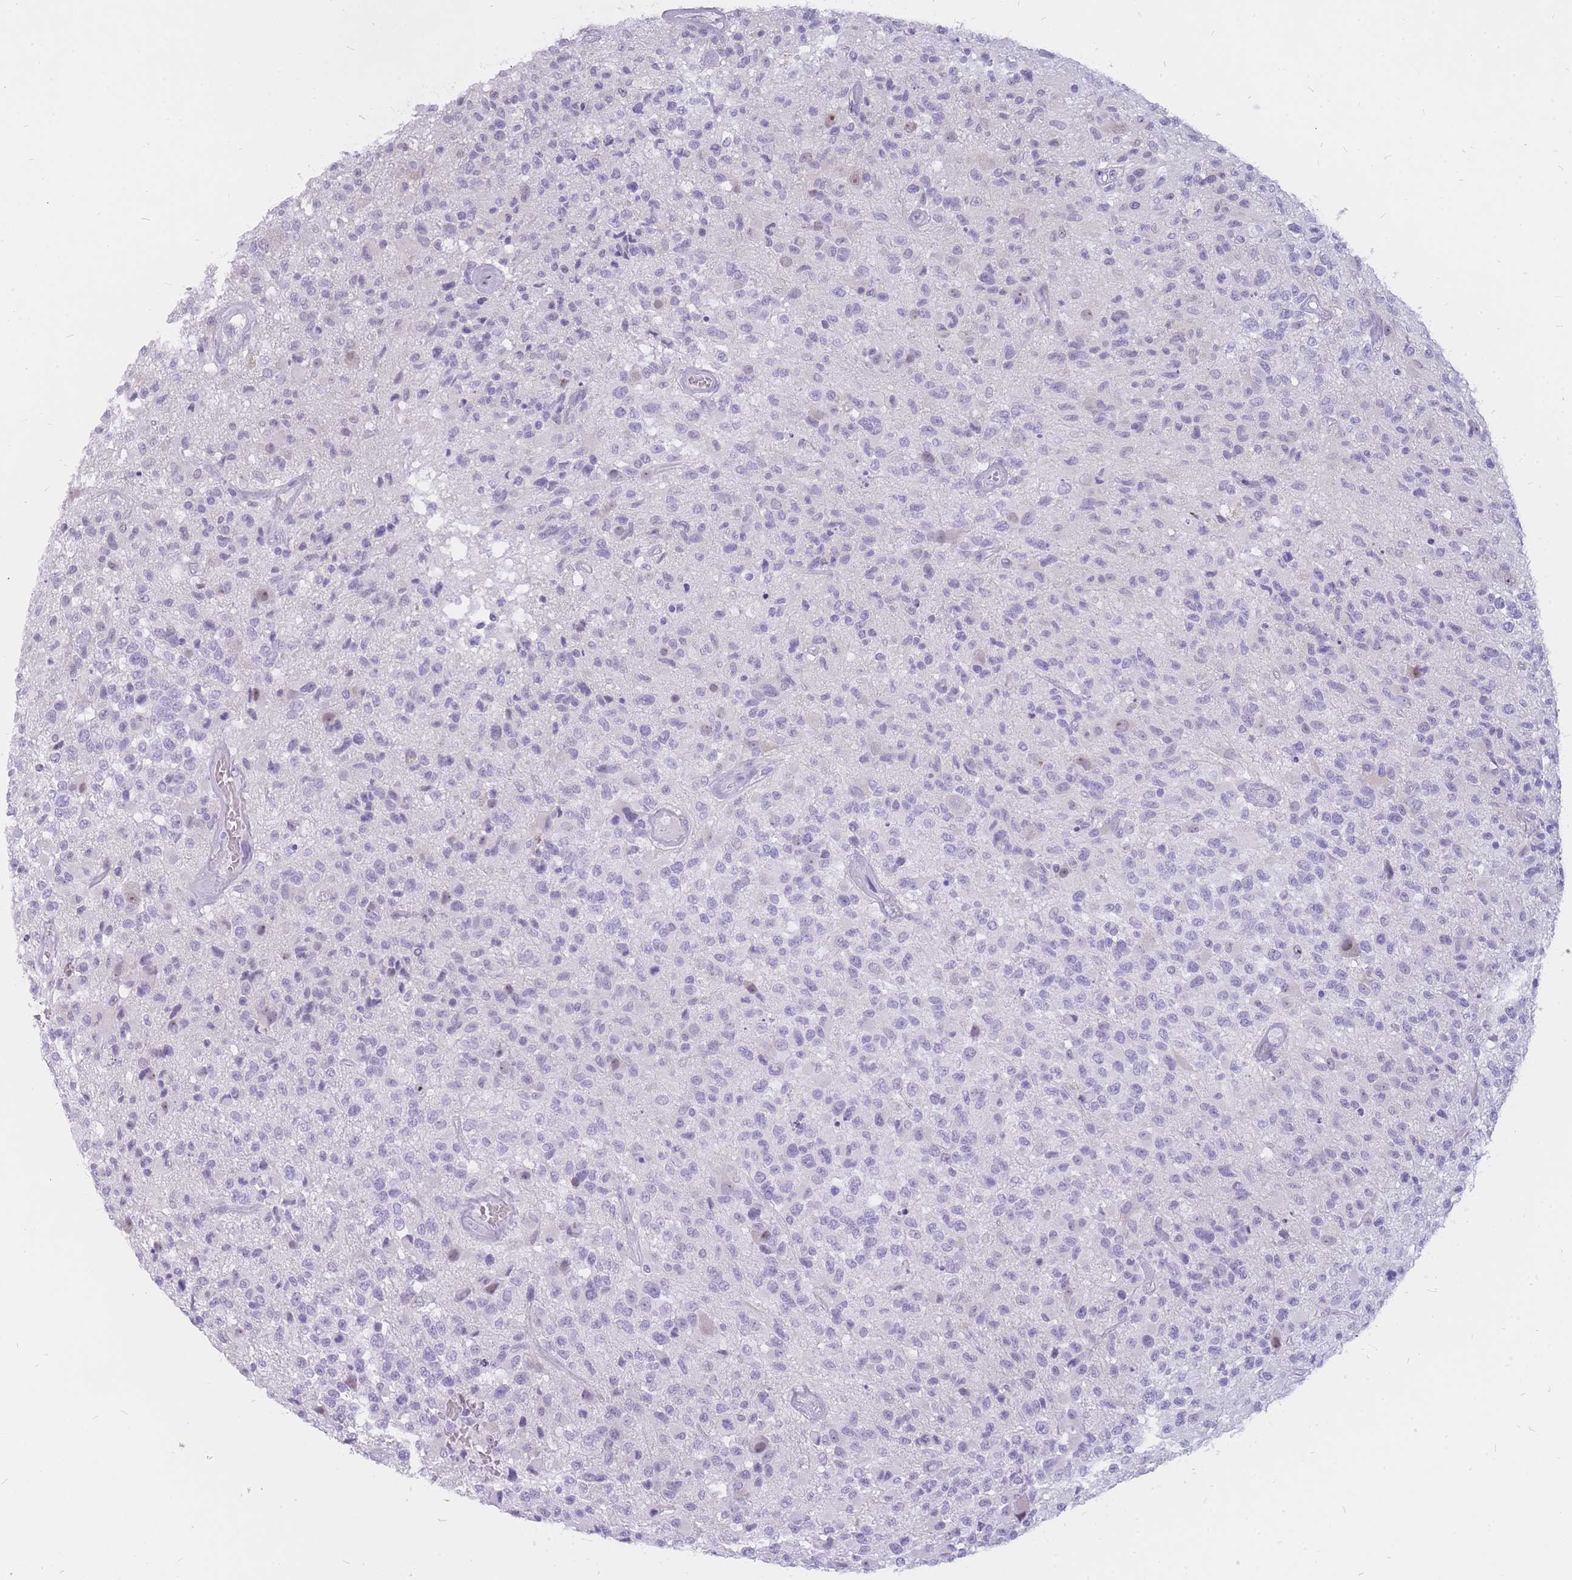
{"staining": {"intensity": "negative", "quantity": "none", "location": "none"}, "tissue": "glioma", "cell_type": "Tumor cells", "image_type": "cancer", "snomed": [{"axis": "morphology", "description": "Glioma, malignant, High grade"}, {"axis": "morphology", "description": "Glioblastoma, NOS"}, {"axis": "topography", "description": "Brain"}], "caption": "Immunohistochemical staining of human glioma demonstrates no significant positivity in tumor cells. (Brightfield microscopy of DAB (3,3'-diaminobenzidine) IHC at high magnification).", "gene": "INS", "patient": {"sex": "male", "age": 60}}